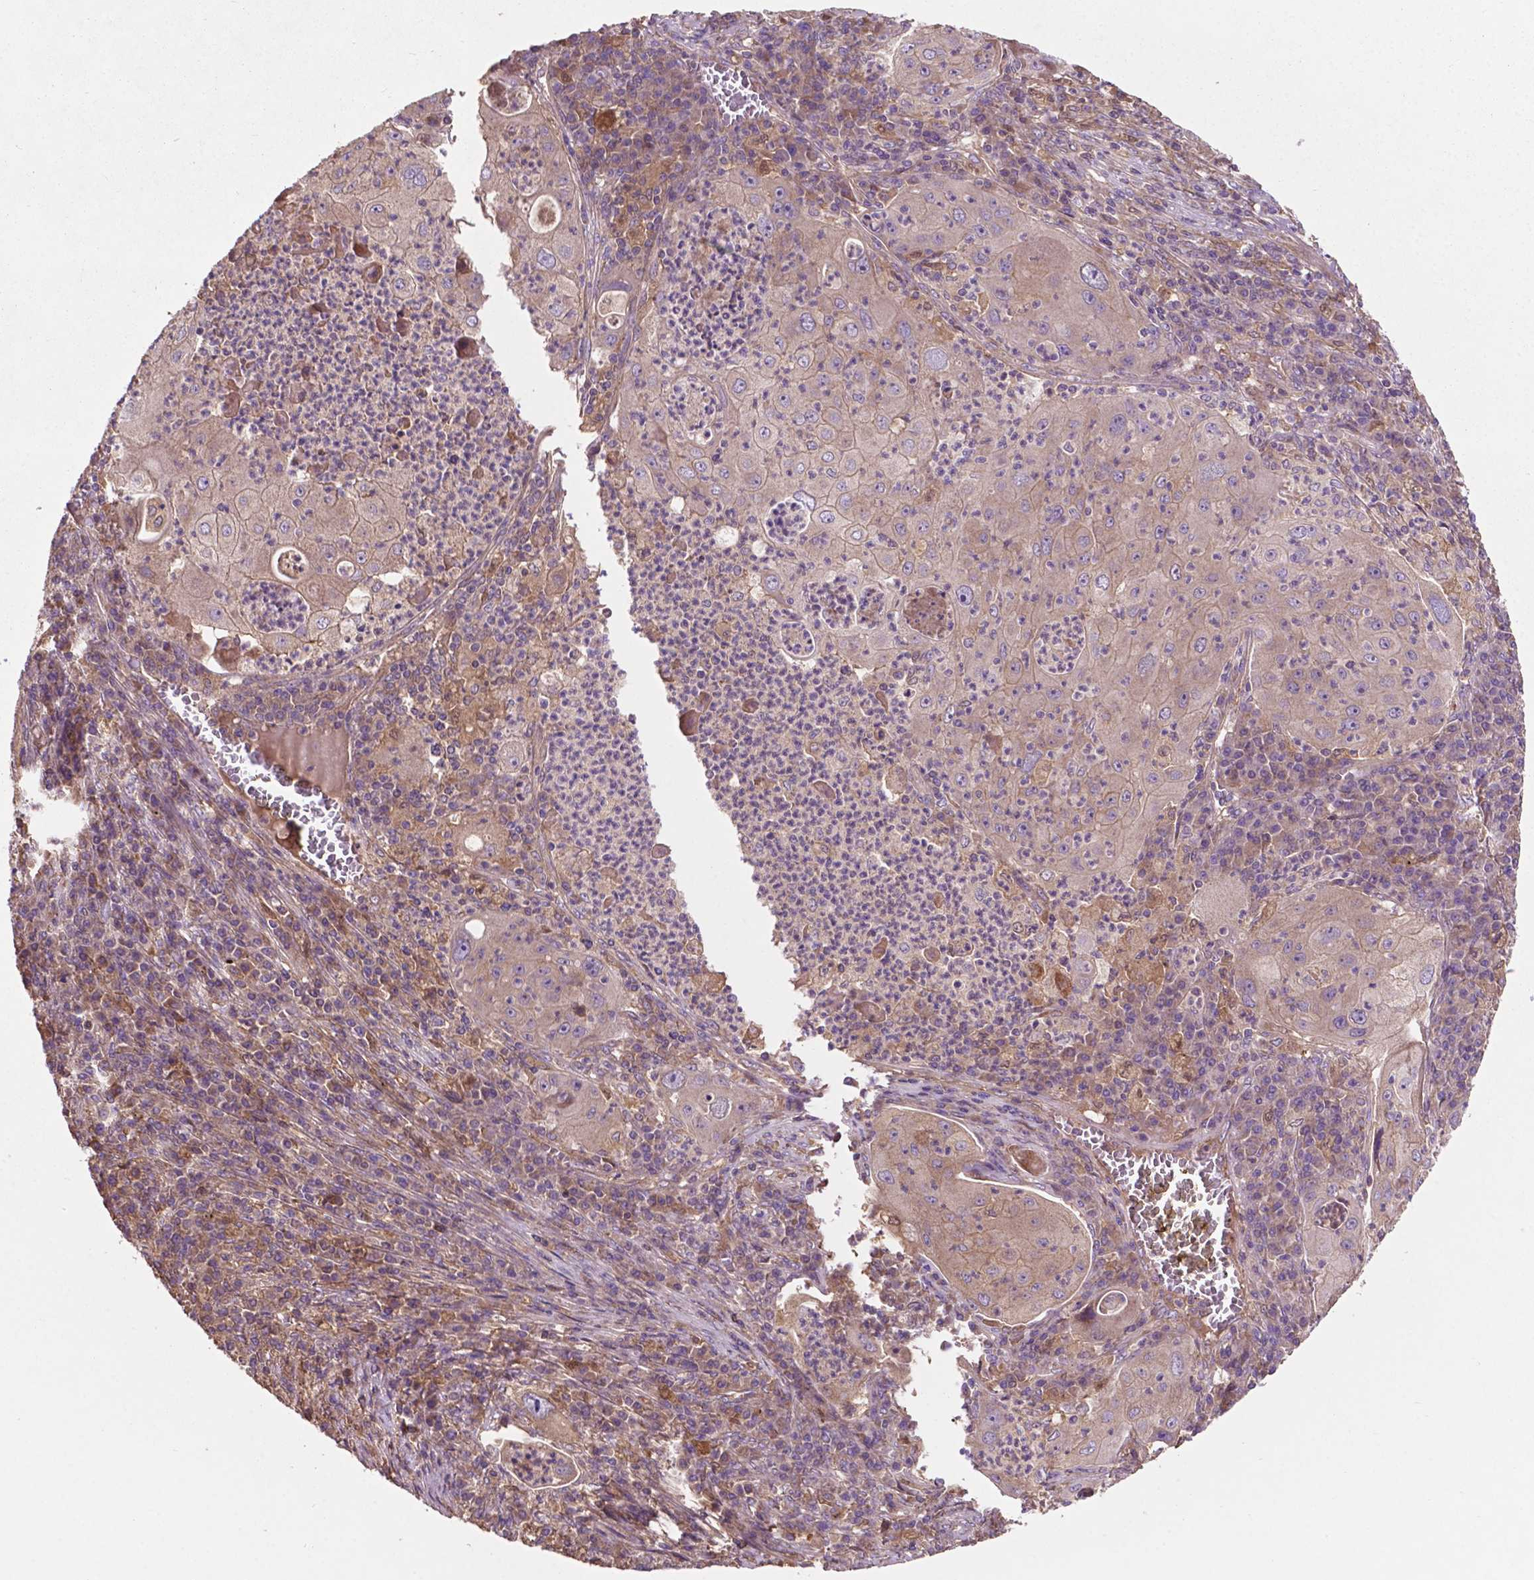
{"staining": {"intensity": "weak", "quantity": "<25%", "location": "cytoplasmic/membranous"}, "tissue": "lung cancer", "cell_type": "Tumor cells", "image_type": "cancer", "snomed": [{"axis": "morphology", "description": "Squamous cell carcinoma, NOS"}, {"axis": "topography", "description": "Lung"}], "caption": "This is an immunohistochemistry micrograph of lung cancer (squamous cell carcinoma). There is no expression in tumor cells.", "gene": "GJA9", "patient": {"sex": "female", "age": 59}}